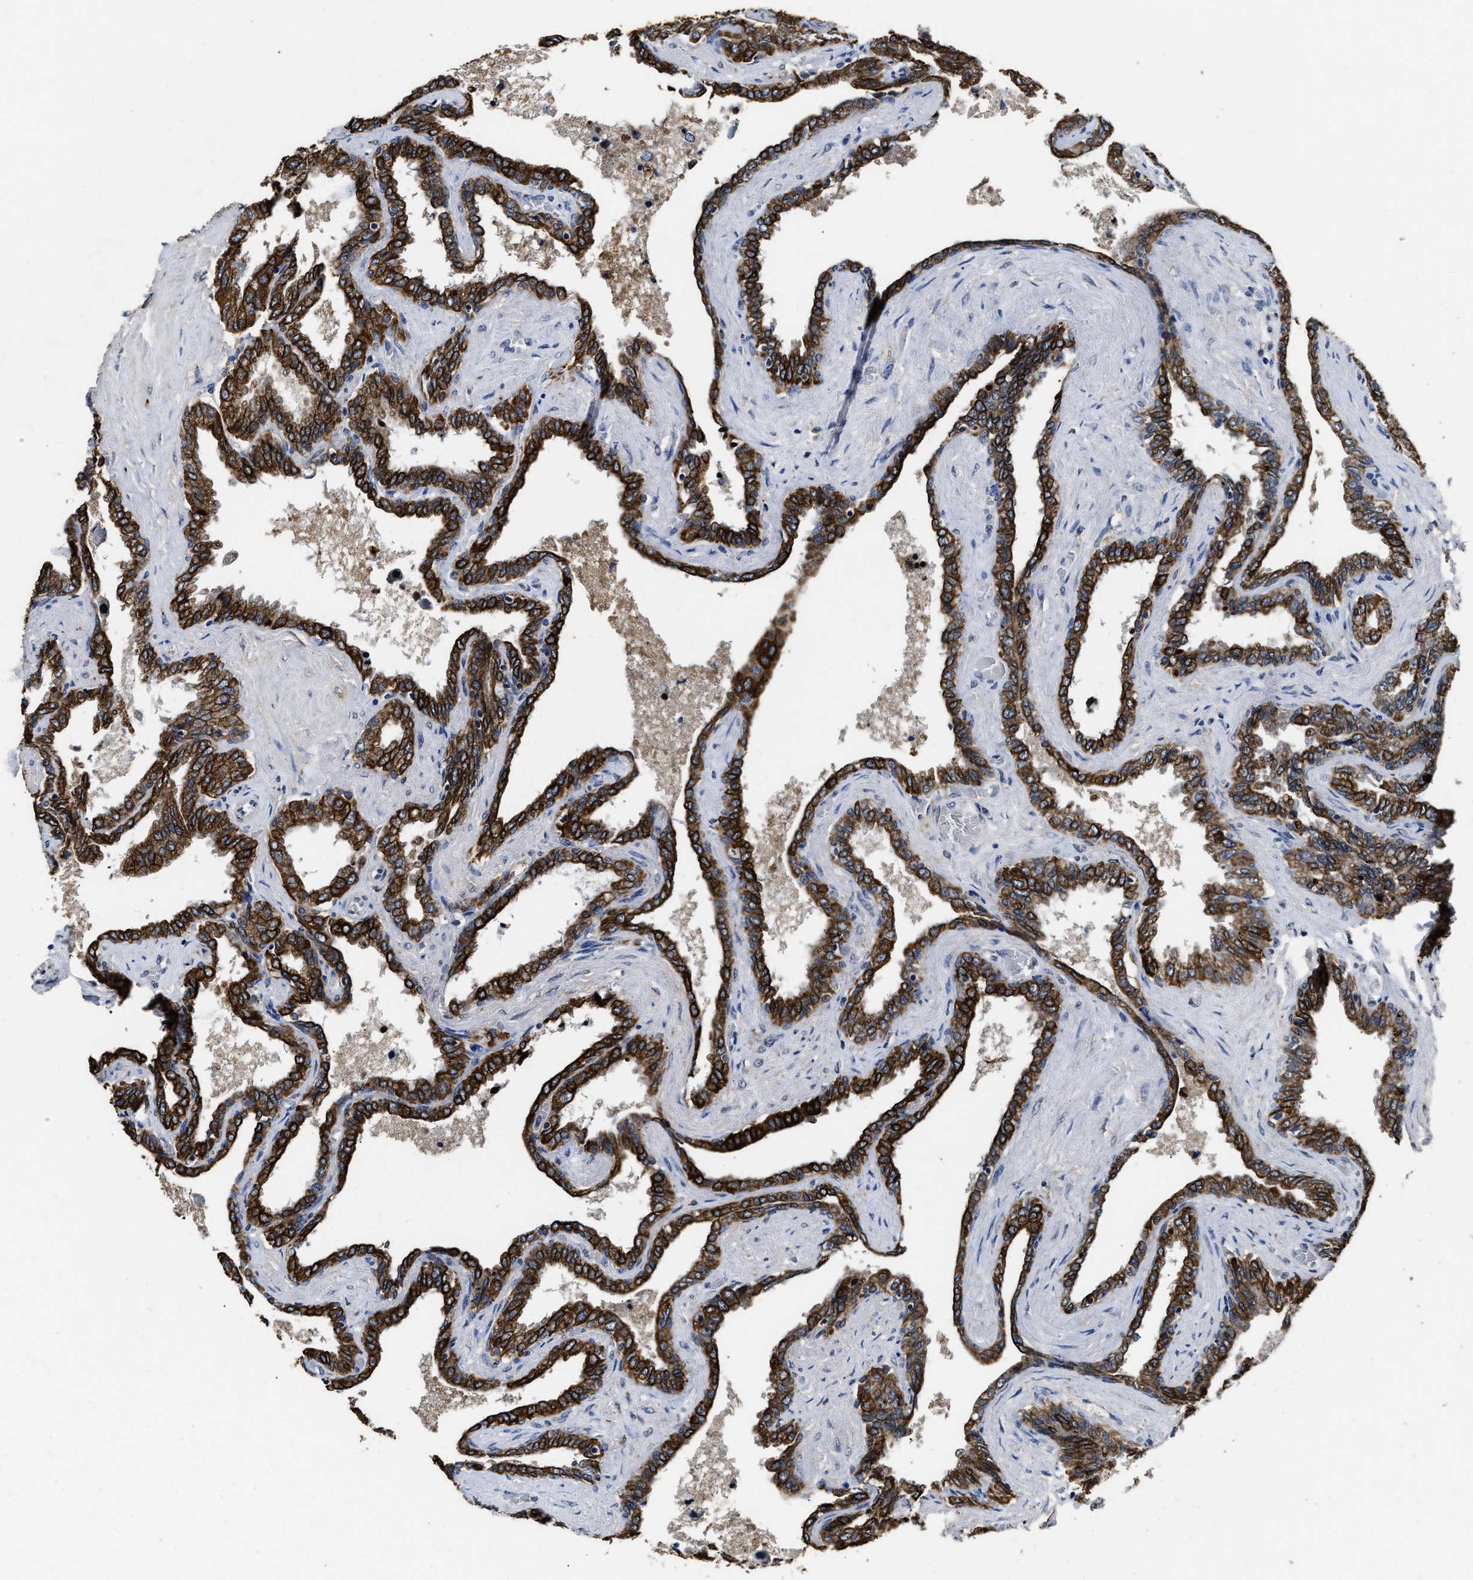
{"staining": {"intensity": "strong", "quantity": ">75%", "location": "cytoplasmic/membranous"}, "tissue": "seminal vesicle", "cell_type": "Glandular cells", "image_type": "normal", "snomed": [{"axis": "morphology", "description": "Normal tissue, NOS"}, {"axis": "topography", "description": "Seminal veicle"}], "caption": "Glandular cells exhibit strong cytoplasmic/membranous expression in approximately >75% of cells in benign seminal vesicle.", "gene": "CTNNA1", "patient": {"sex": "male", "age": 46}}